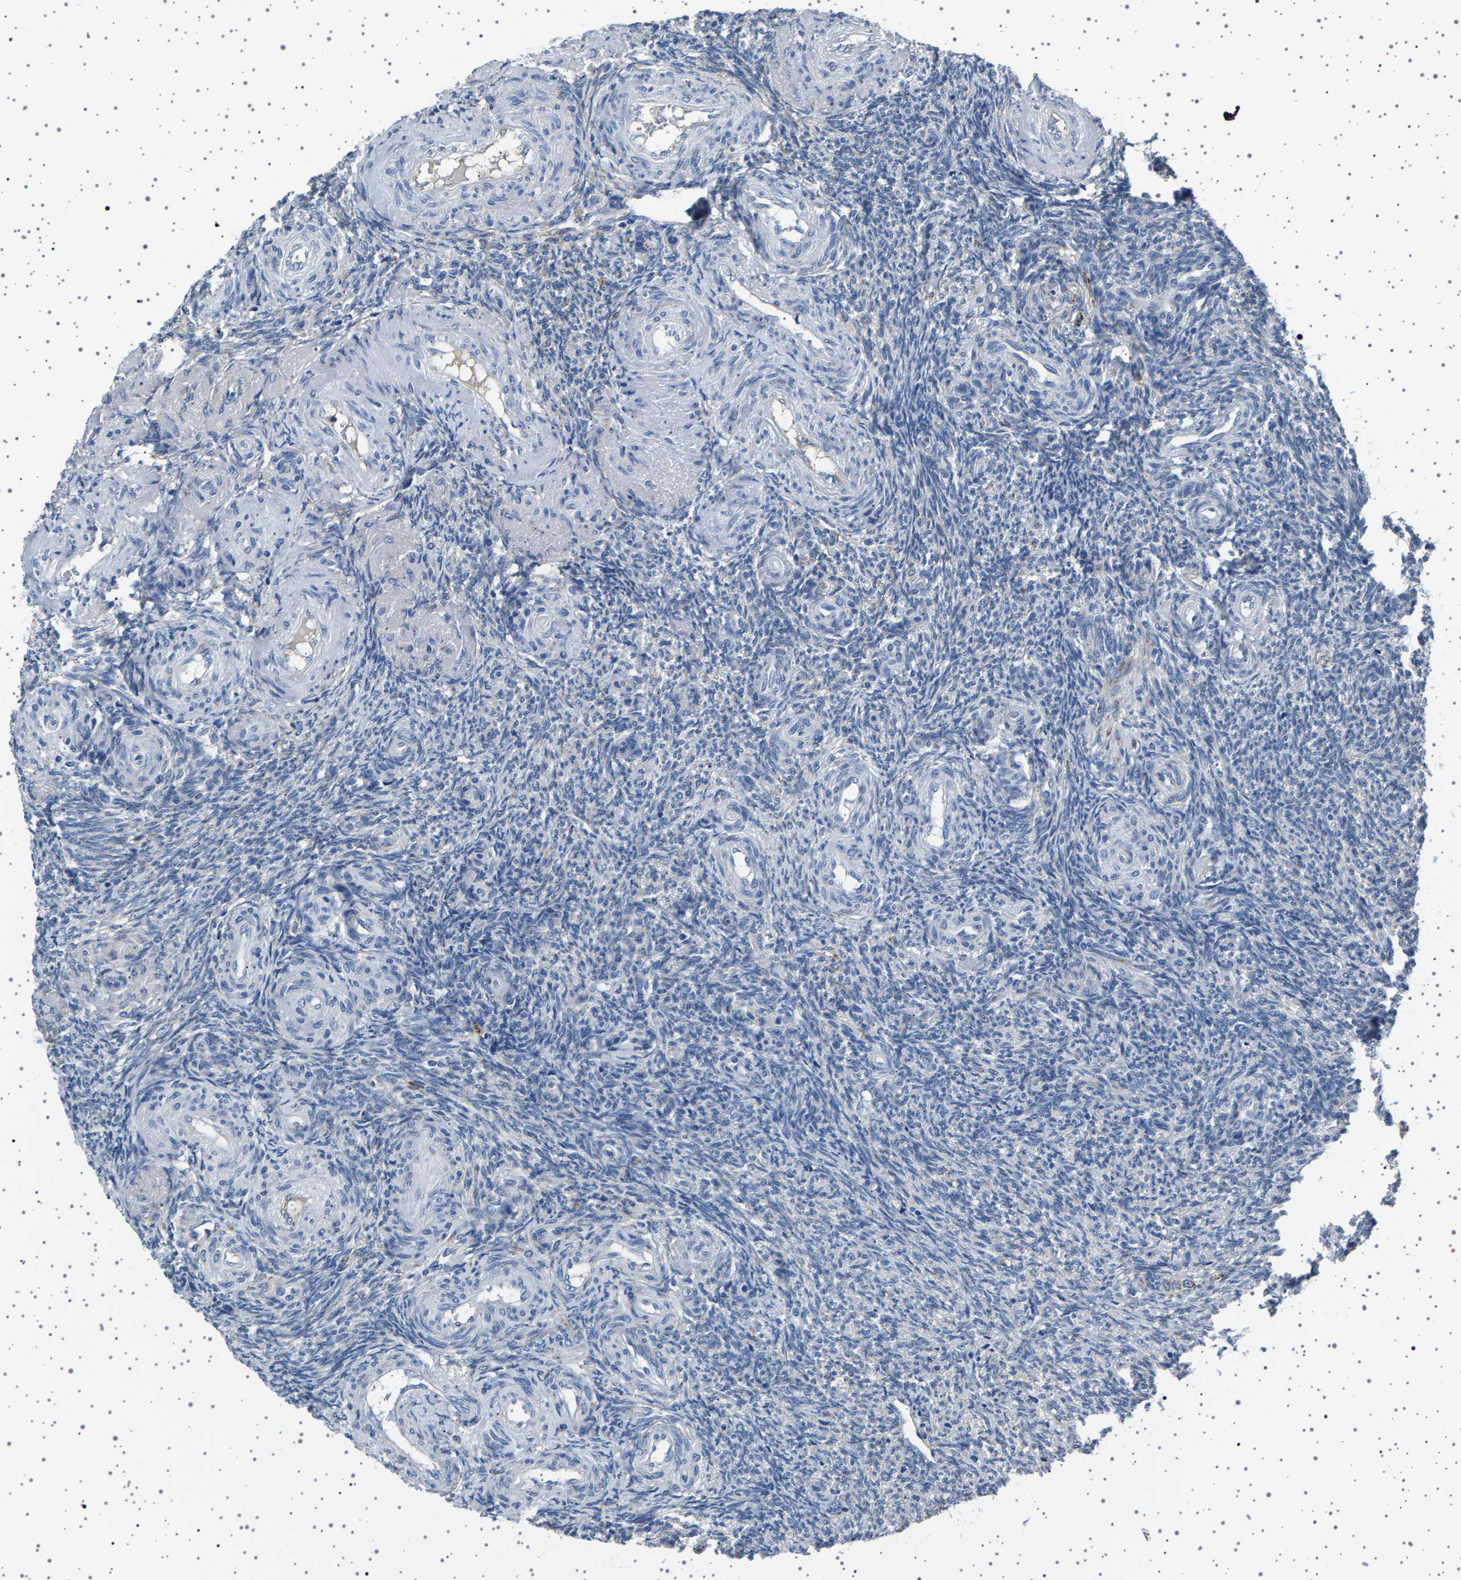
{"staining": {"intensity": "weak", "quantity": "<25%", "location": "cytoplasmic/membranous"}, "tissue": "ovary", "cell_type": "Follicle cells", "image_type": "normal", "snomed": [{"axis": "morphology", "description": "Normal tissue, NOS"}, {"axis": "topography", "description": "Ovary"}], "caption": "The histopathology image displays no staining of follicle cells in unremarkable ovary.", "gene": "FTCD", "patient": {"sex": "female", "age": 41}}